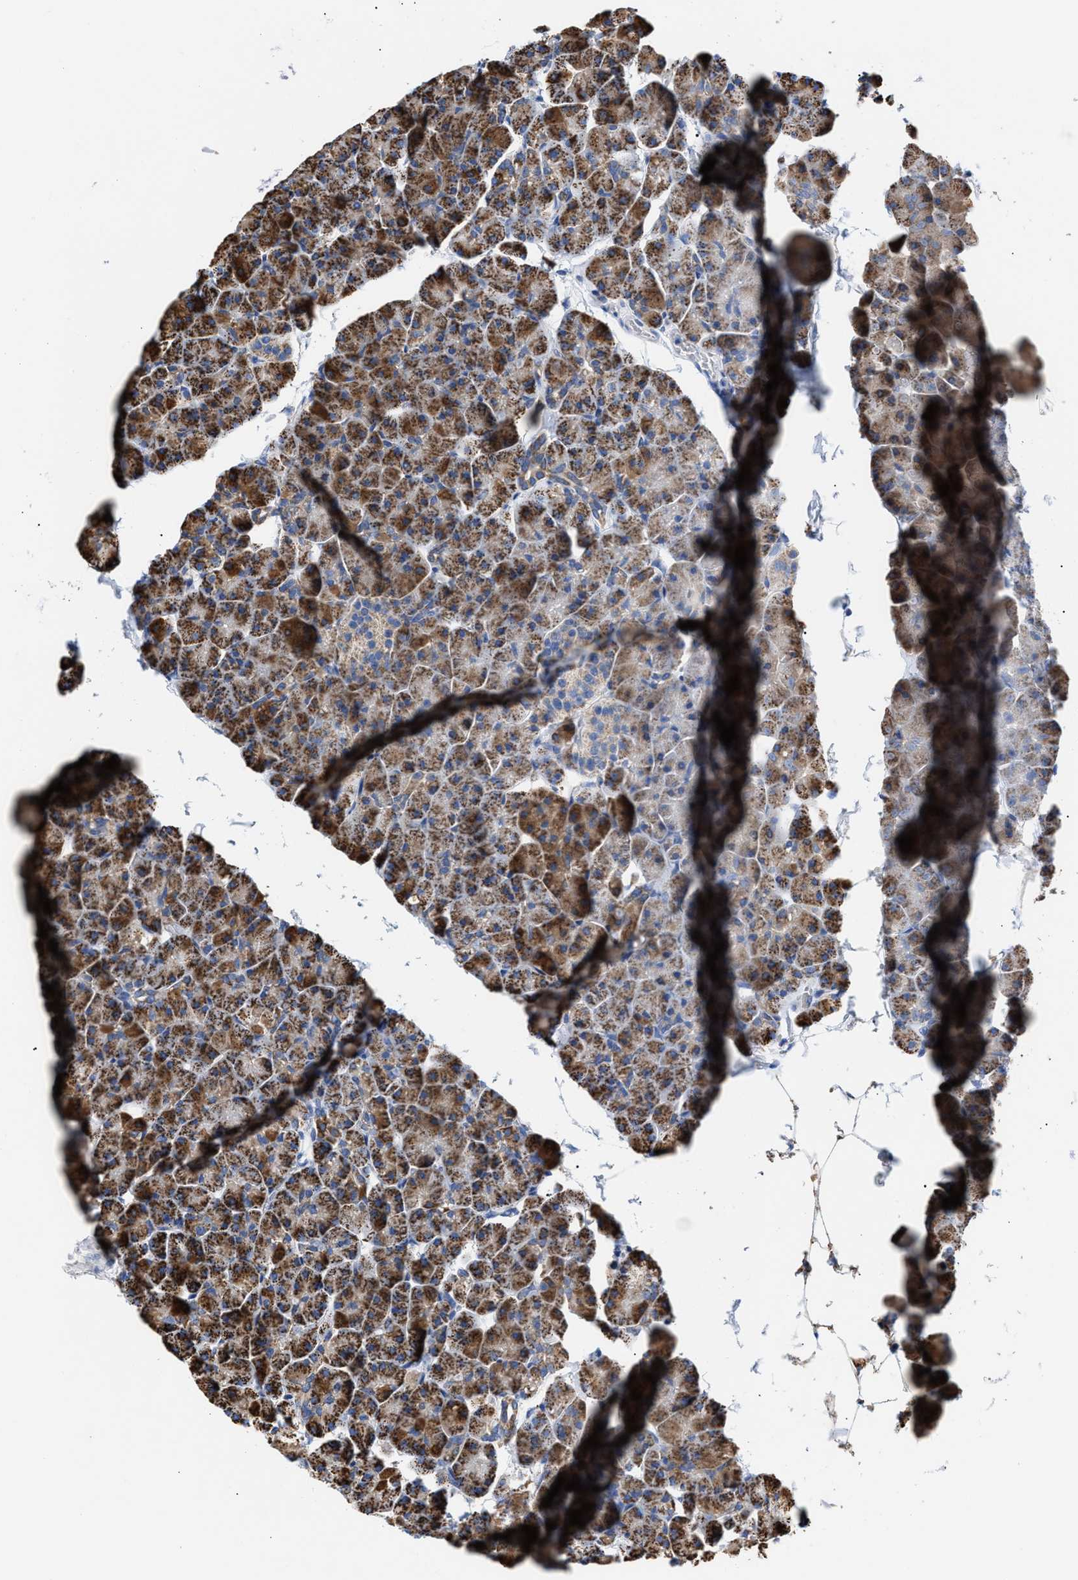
{"staining": {"intensity": "moderate", "quantity": ">75%", "location": "cytoplasmic/membranous"}, "tissue": "pancreas", "cell_type": "Exocrine glandular cells", "image_type": "normal", "snomed": [{"axis": "morphology", "description": "Normal tissue, NOS"}, {"axis": "topography", "description": "Pancreas"}], "caption": "Brown immunohistochemical staining in normal pancreas displays moderate cytoplasmic/membranous expression in about >75% of exocrine glandular cells. The staining was performed using DAB, with brown indicating positive protein expression. Nuclei are stained blue with hematoxylin.", "gene": "JAG1", "patient": {"sex": "male", "age": 35}}